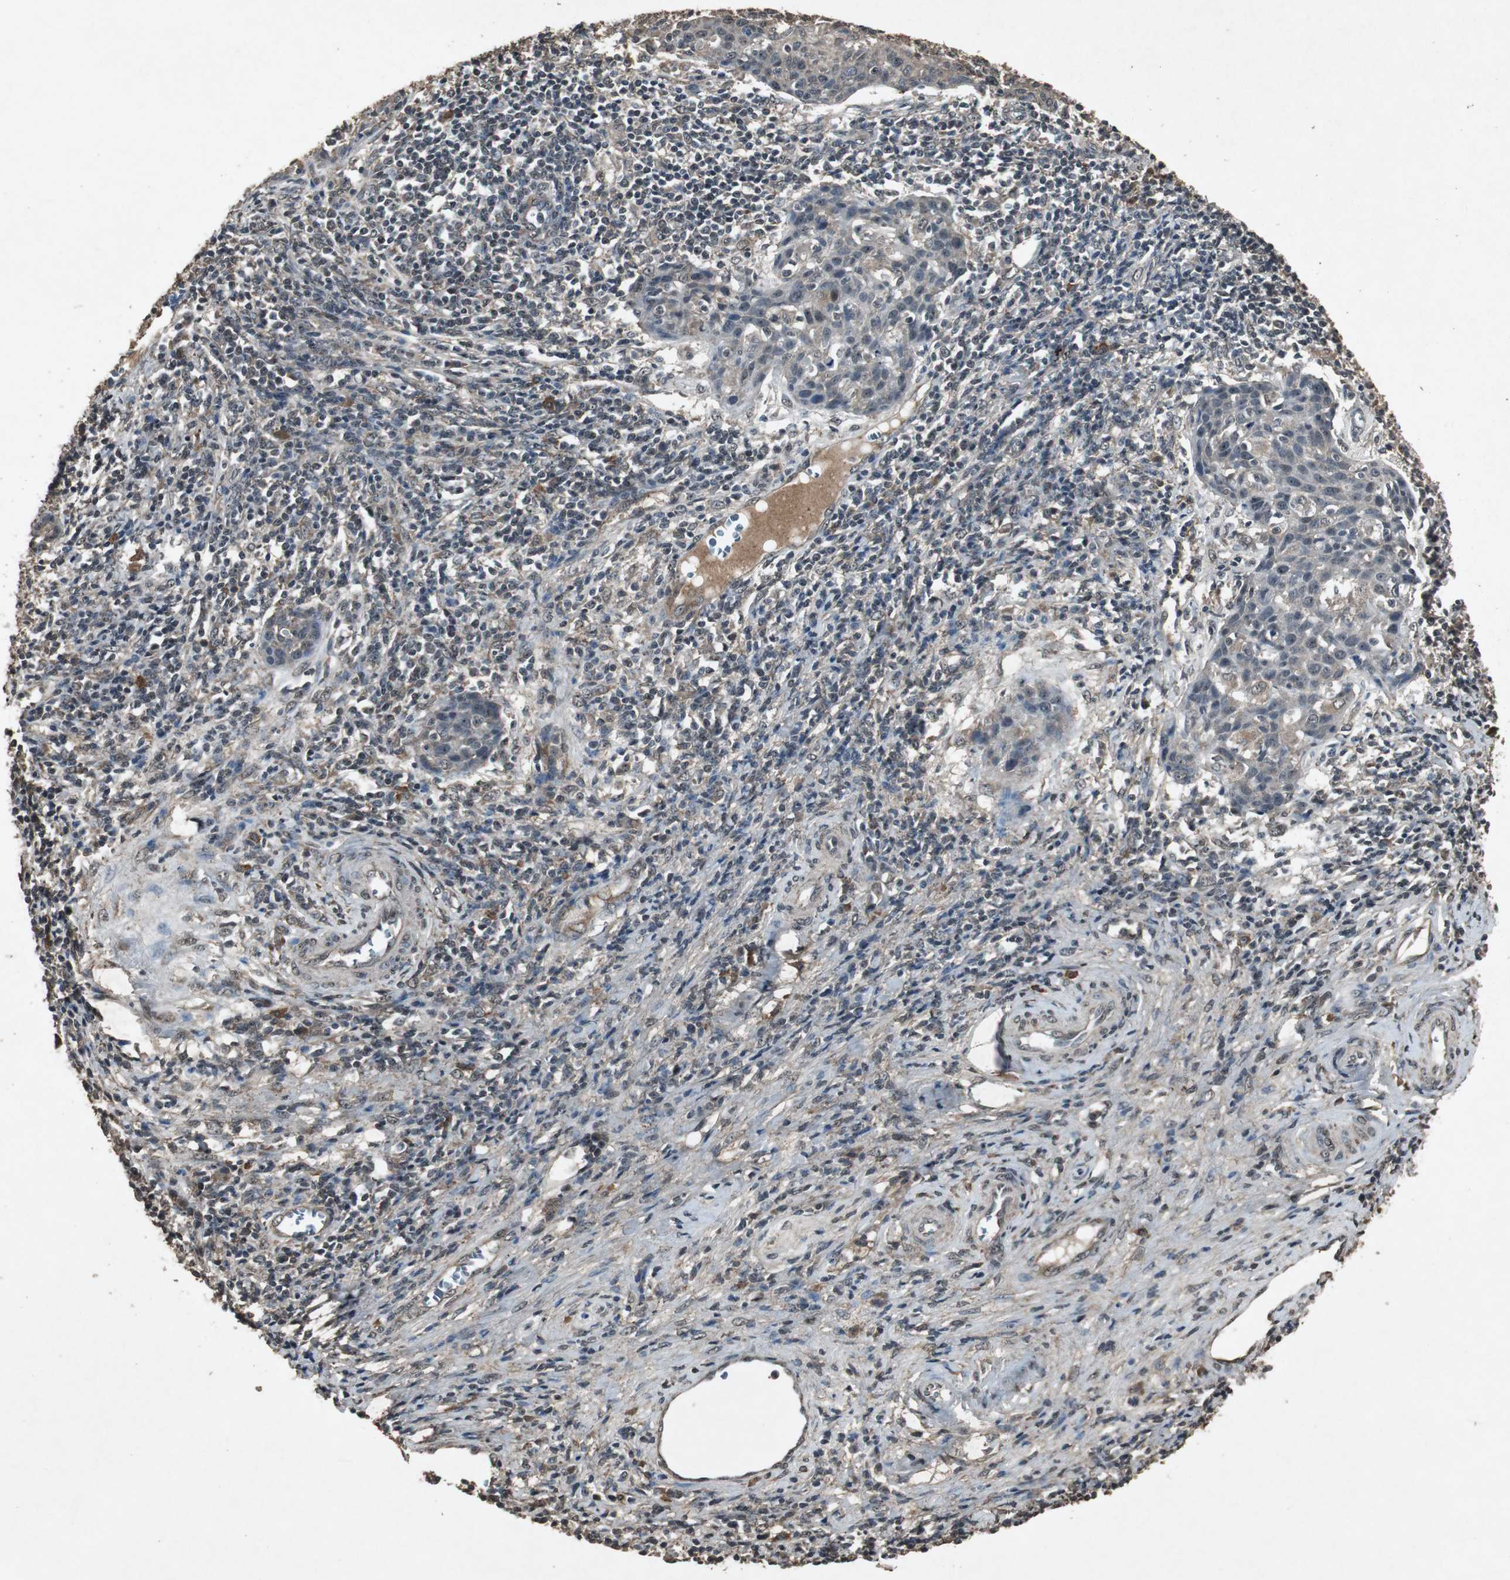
{"staining": {"intensity": "moderate", "quantity": "25%-75%", "location": "cytoplasmic/membranous"}, "tissue": "cervical cancer", "cell_type": "Tumor cells", "image_type": "cancer", "snomed": [{"axis": "morphology", "description": "Squamous cell carcinoma, NOS"}, {"axis": "topography", "description": "Cervix"}], "caption": "High-magnification brightfield microscopy of cervical cancer stained with DAB (3,3'-diaminobenzidine) (brown) and counterstained with hematoxylin (blue). tumor cells exhibit moderate cytoplasmic/membranous positivity is identified in approximately25%-75% of cells. (DAB (3,3'-diaminobenzidine) IHC with brightfield microscopy, high magnification).", "gene": "EMX1", "patient": {"sex": "female", "age": 38}}